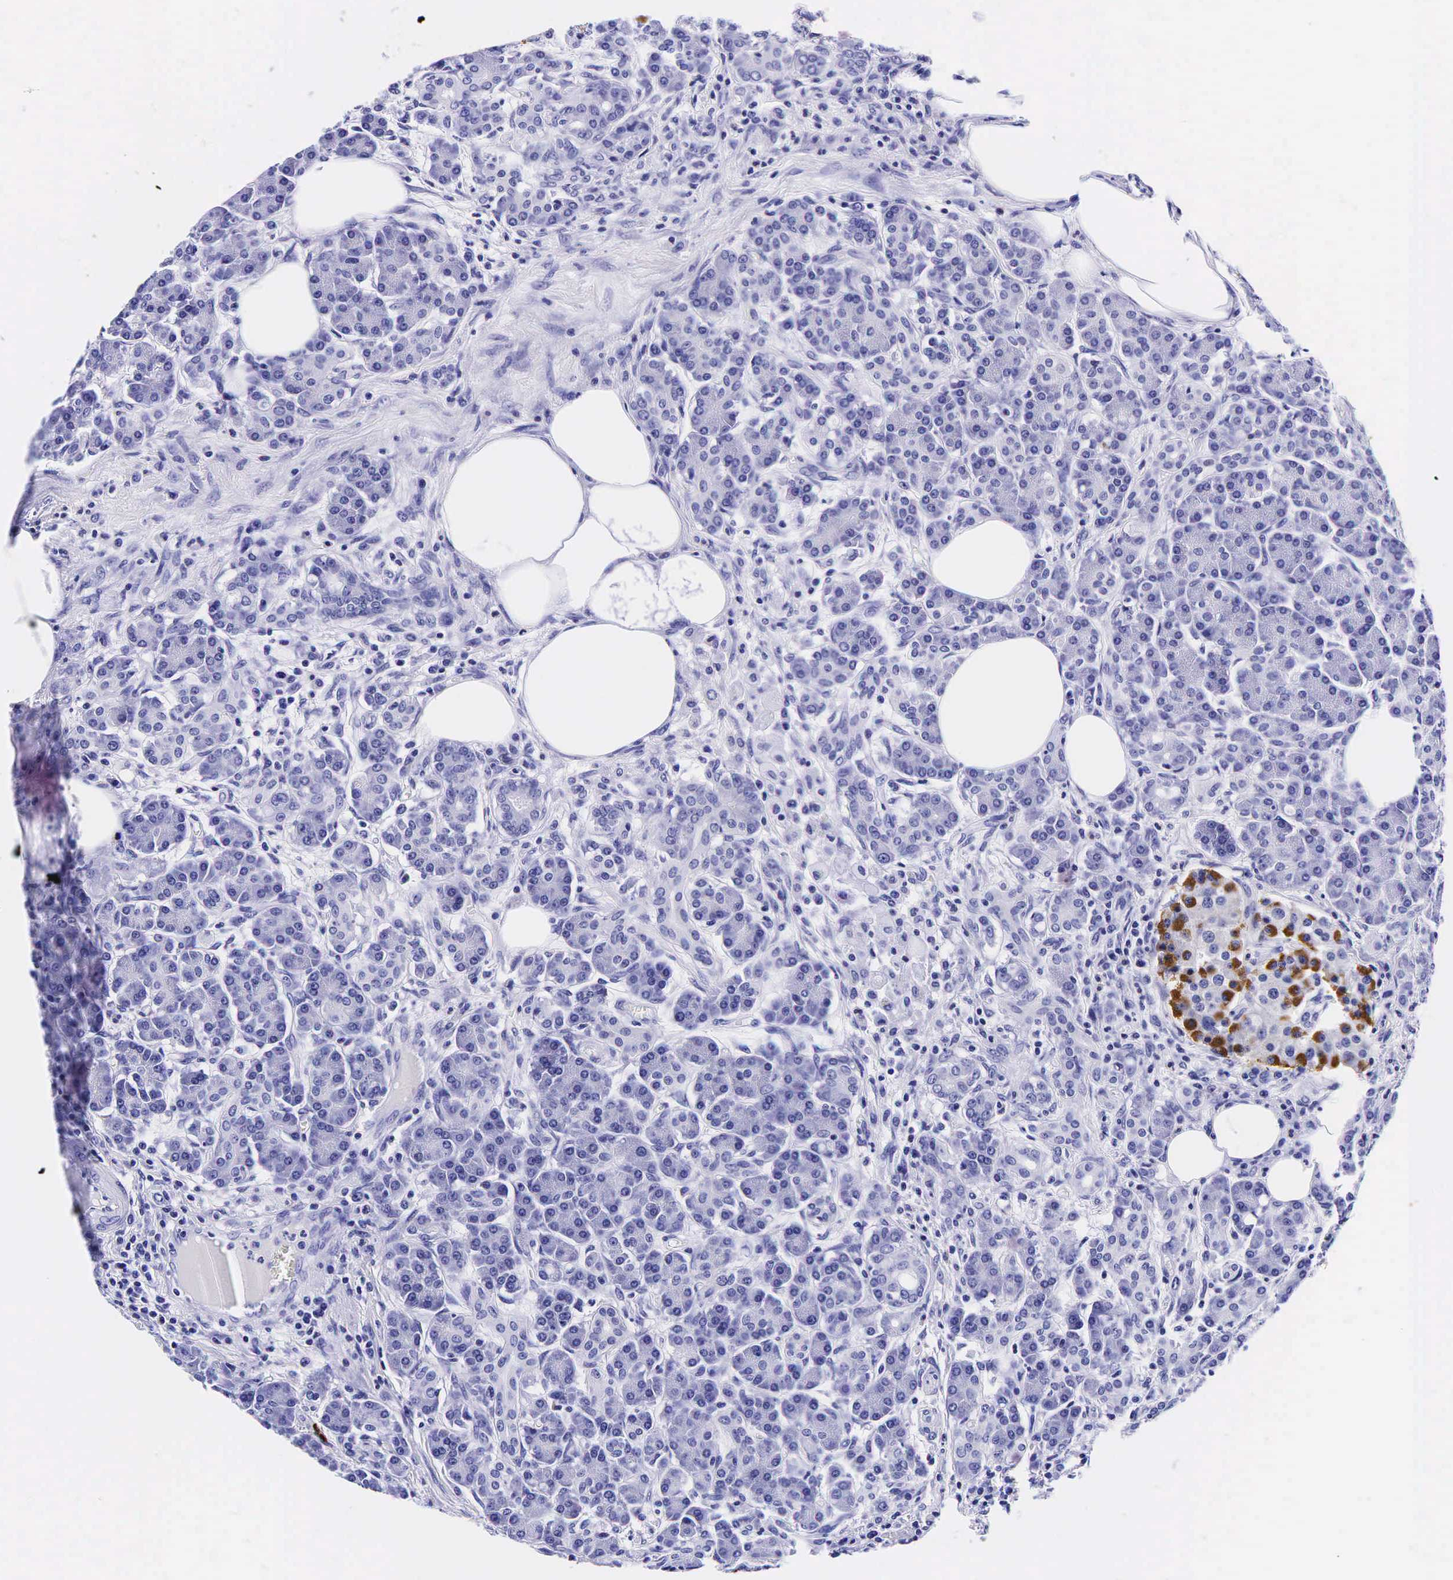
{"staining": {"intensity": "negative", "quantity": "none", "location": "none"}, "tissue": "pancreas", "cell_type": "Exocrine glandular cells", "image_type": "normal", "snomed": [{"axis": "morphology", "description": "Normal tissue, NOS"}, {"axis": "topography", "description": "Pancreas"}], "caption": "Immunohistochemical staining of unremarkable pancreas exhibits no significant expression in exocrine glandular cells. The staining is performed using DAB (3,3'-diaminobenzidine) brown chromogen with nuclei counter-stained in using hematoxylin.", "gene": "GCG", "patient": {"sex": "female", "age": 73}}